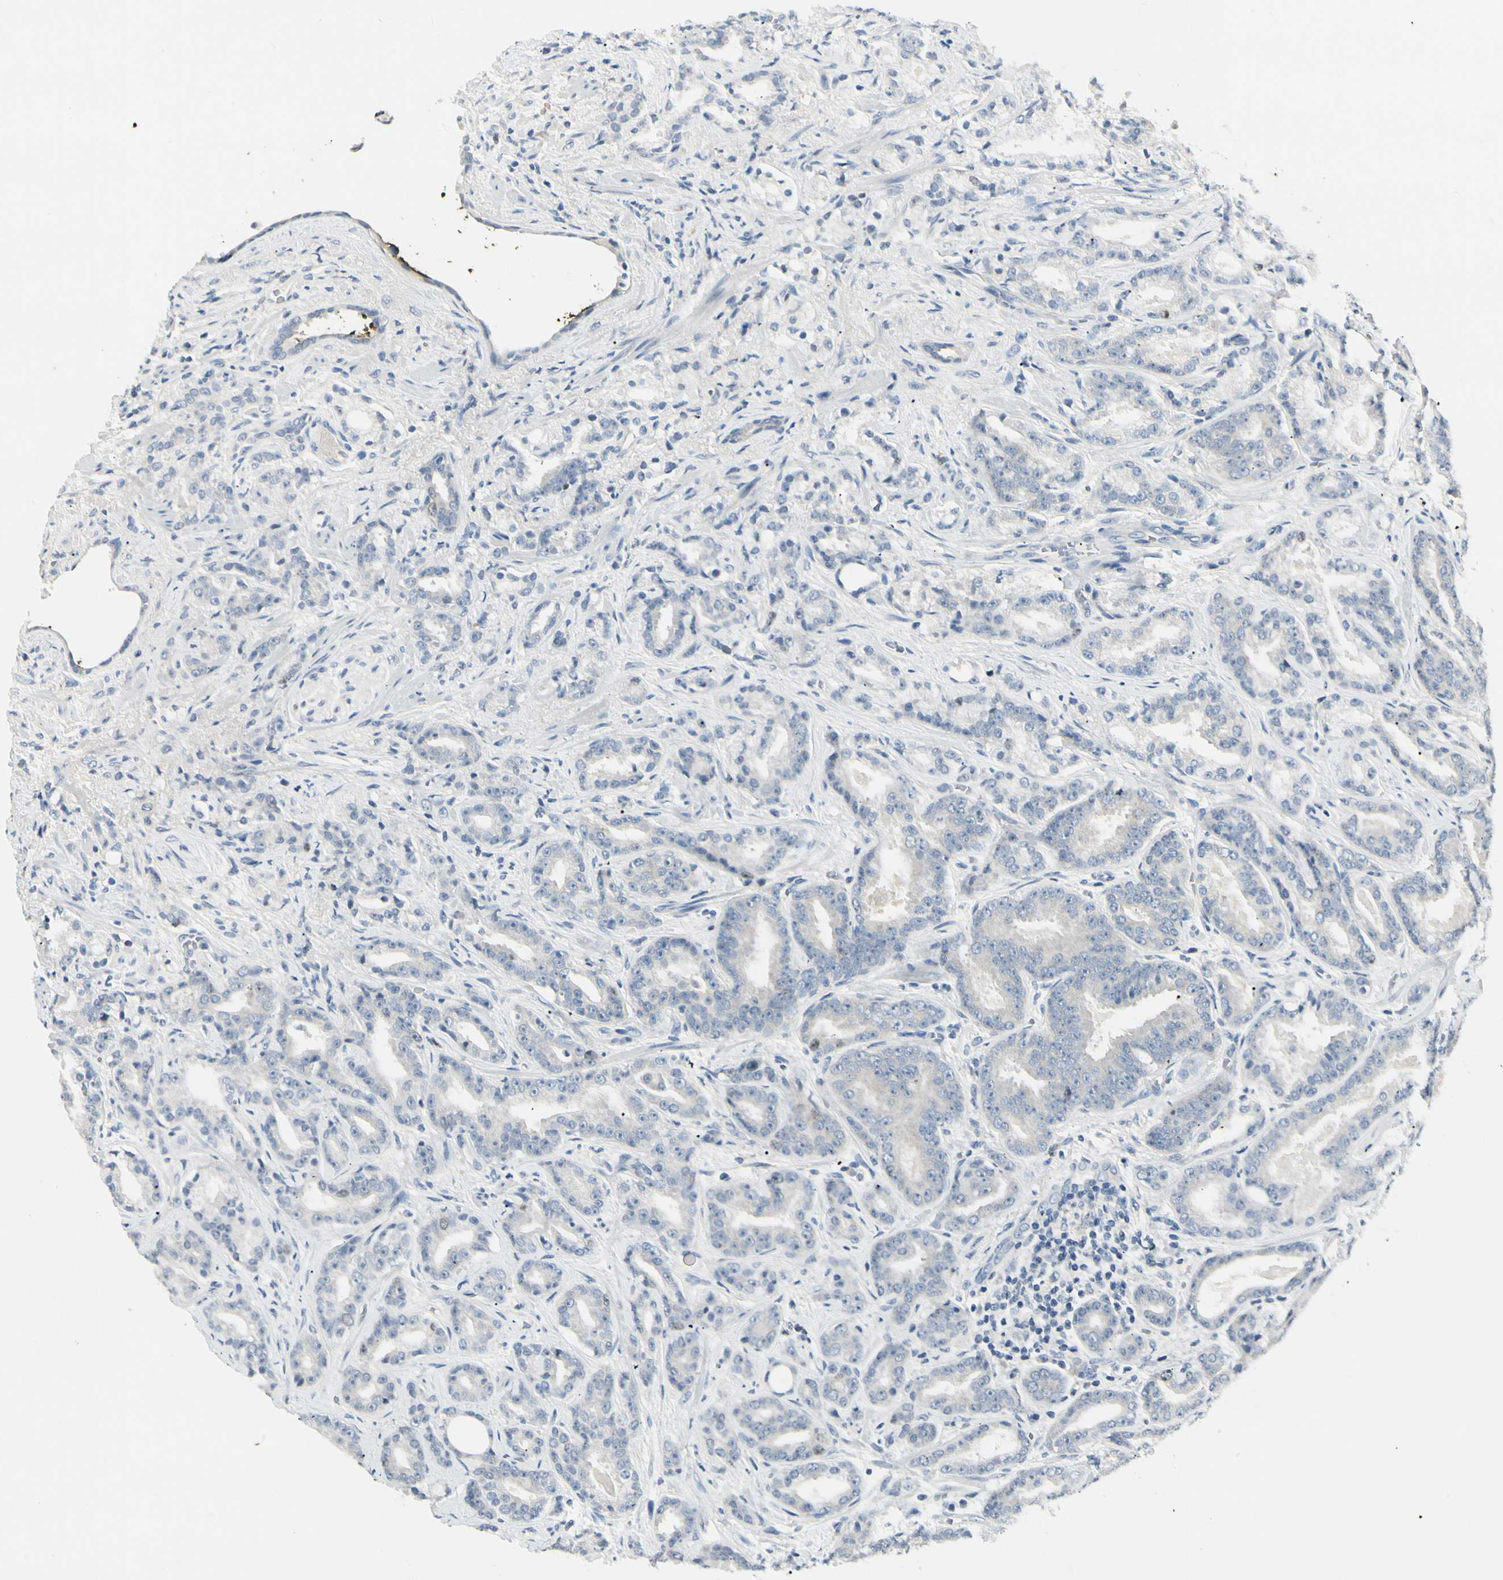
{"staining": {"intensity": "negative", "quantity": "none", "location": "none"}, "tissue": "prostate cancer", "cell_type": "Tumor cells", "image_type": "cancer", "snomed": [{"axis": "morphology", "description": "Adenocarcinoma, Low grade"}, {"axis": "topography", "description": "Prostate"}], "caption": "This is an IHC histopathology image of human prostate adenocarcinoma (low-grade). There is no staining in tumor cells.", "gene": "PITX1", "patient": {"sex": "male", "age": 63}}